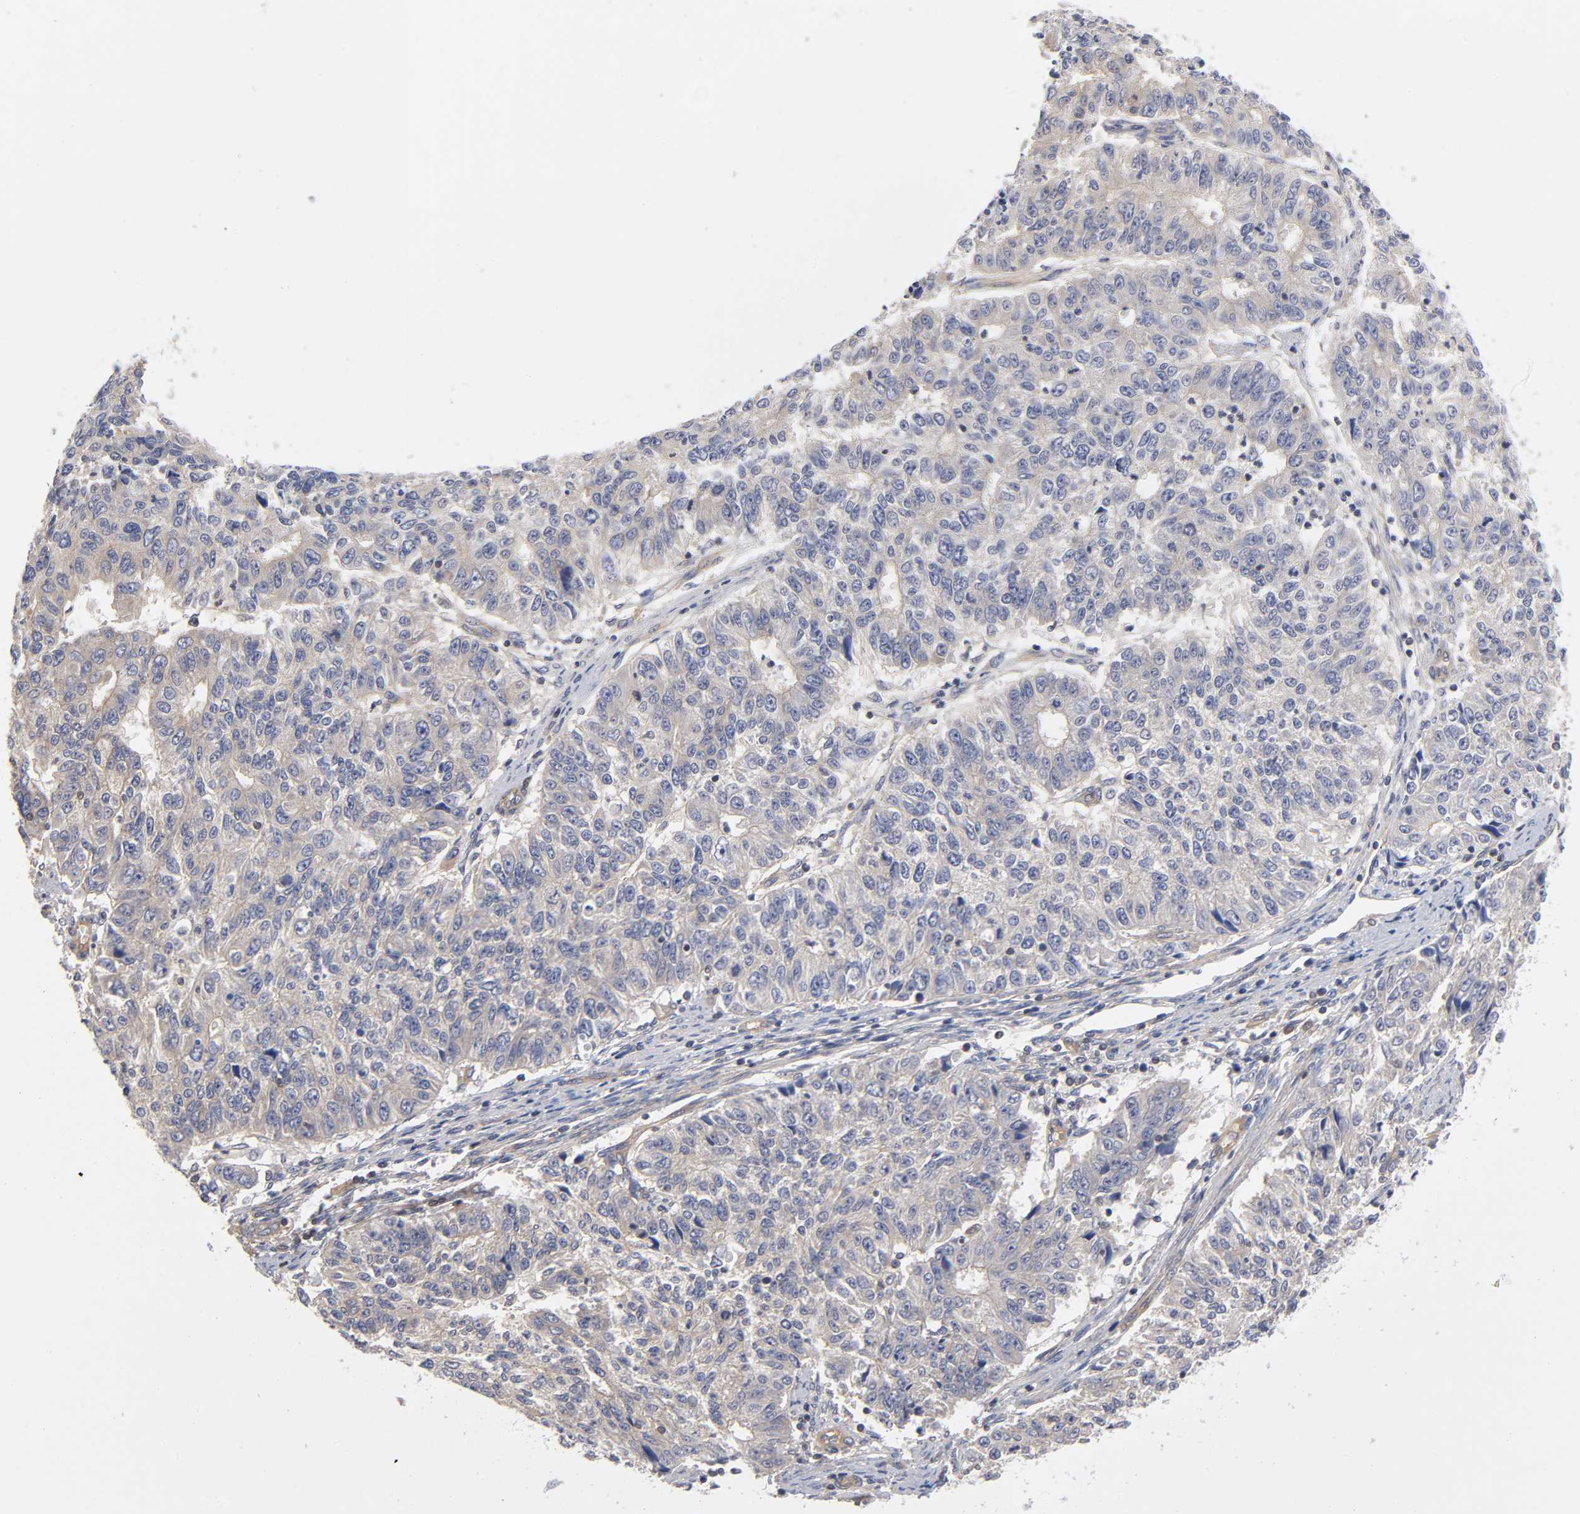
{"staining": {"intensity": "weak", "quantity": "25%-75%", "location": "cytoplasmic/membranous"}, "tissue": "endometrial cancer", "cell_type": "Tumor cells", "image_type": "cancer", "snomed": [{"axis": "morphology", "description": "Adenocarcinoma, NOS"}, {"axis": "topography", "description": "Endometrium"}], "caption": "This image exhibits immunohistochemistry (IHC) staining of human endometrial adenocarcinoma, with low weak cytoplasmic/membranous expression in approximately 25%-75% of tumor cells.", "gene": "STRN3", "patient": {"sex": "female", "age": 42}}